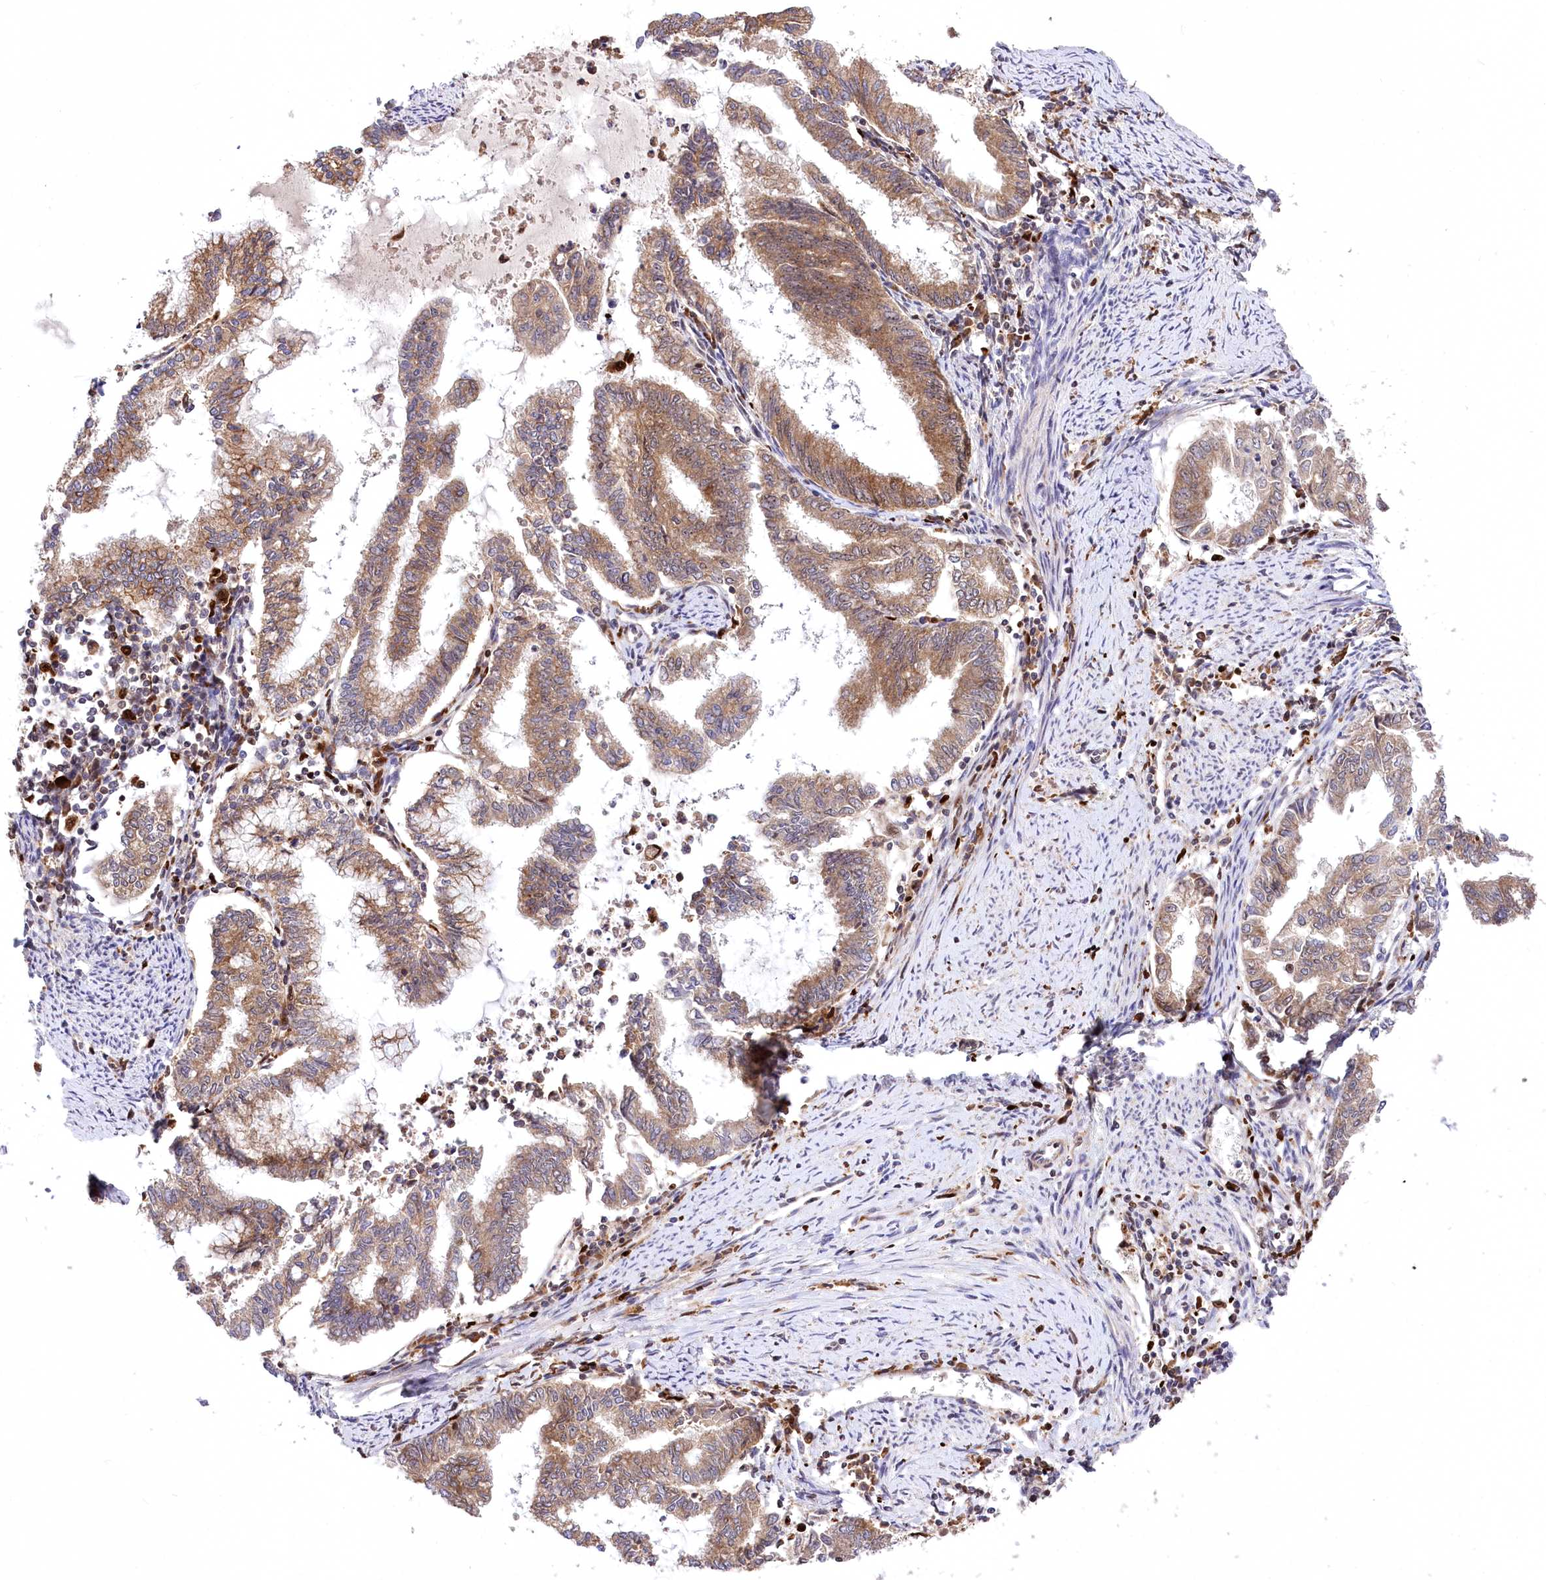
{"staining": {"intensity": "moderate", "quantity": ">75%", "location": "cytoplasmic/membranous"}, "tissue": "endometrial cancer", "cell_type": "Tumor cells", "image_type": "cancer", "snomed": [{"axis": "morphology", "description": "Adenocarcinoma, NOS"}, {"axis": "topography", "description": "Endometrium"}], "caption": "Brown immunohistochemical staining in human endometrial cancer (adenocarcinoma) displays moderate cytoplasmic/membranous expression in approximately >75% of tumor cells.", "gene": "FIGN", "patient": {"sex": "female", "age": 79}}